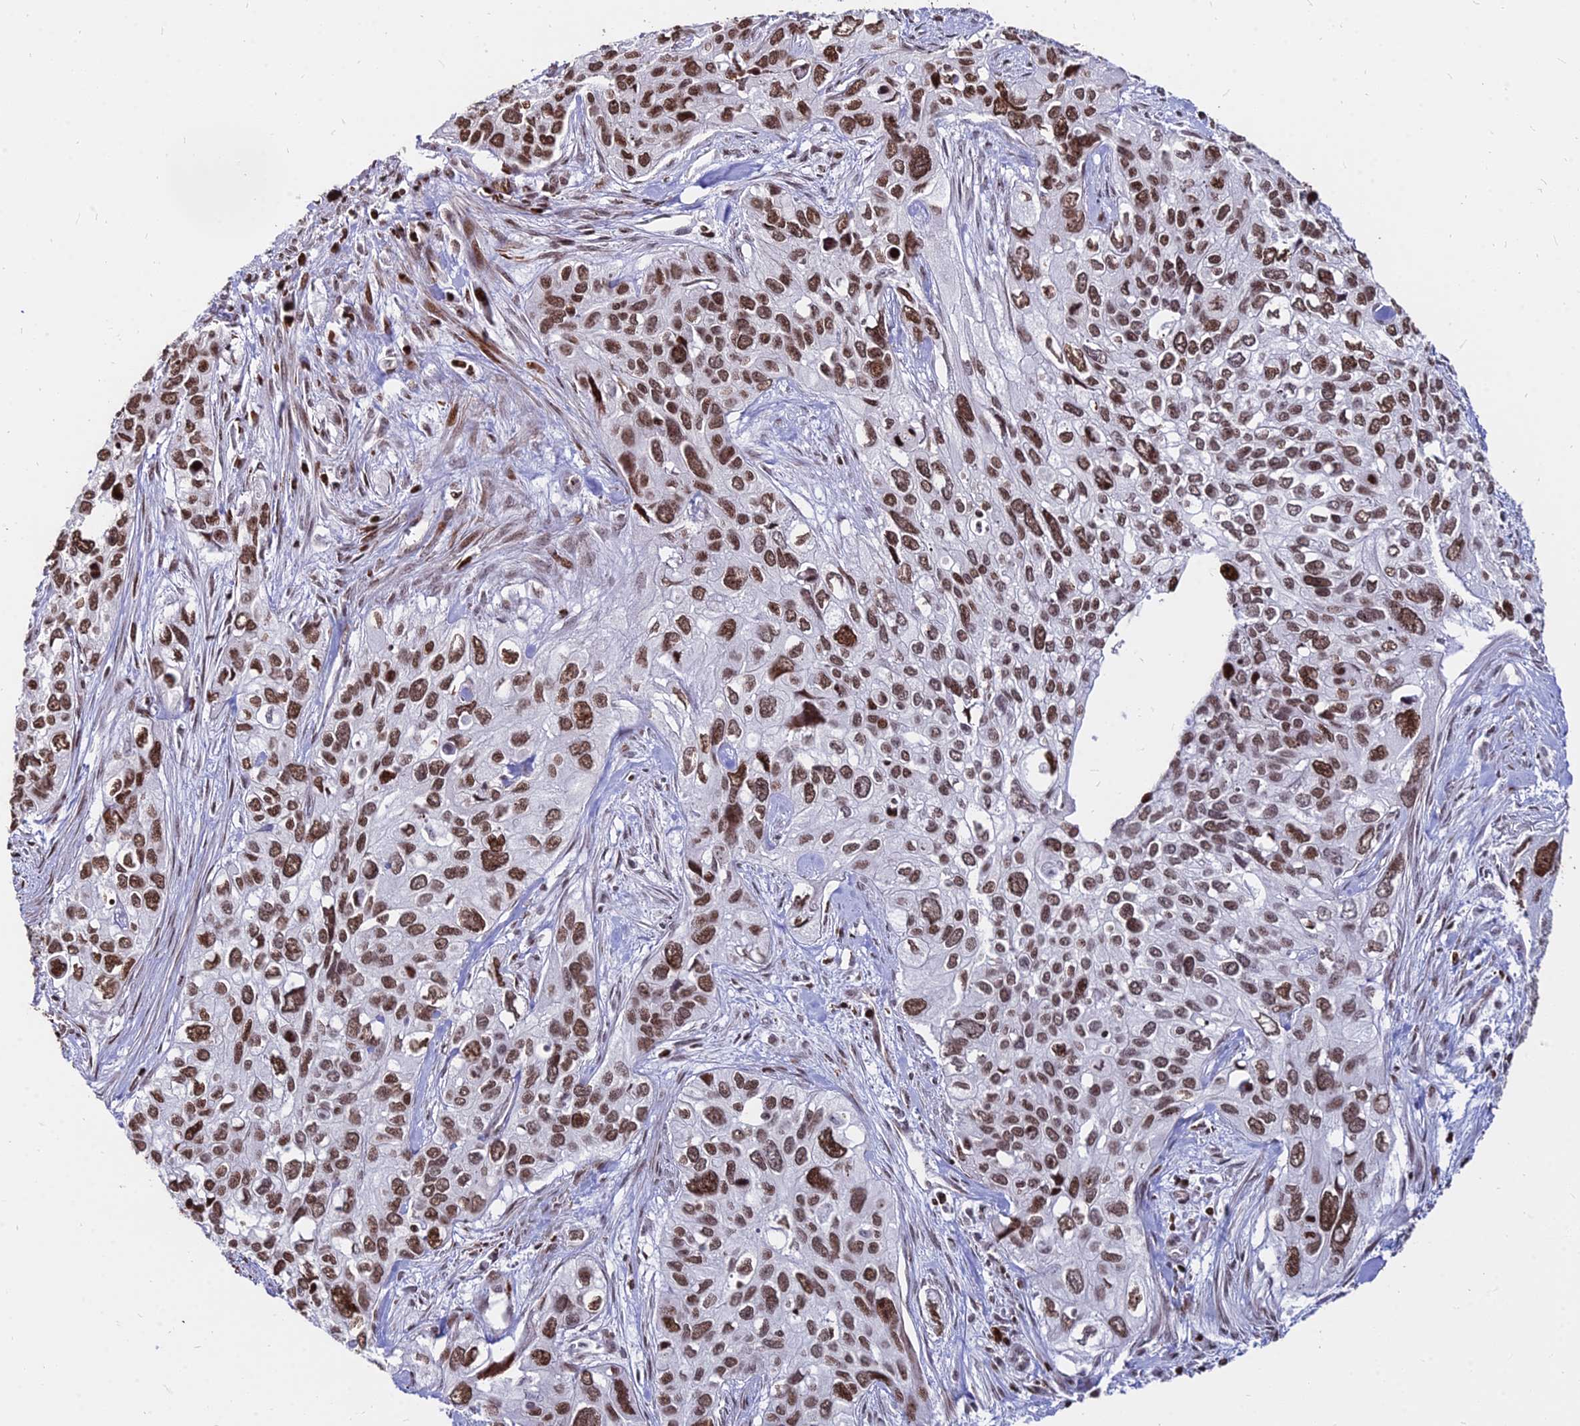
{"staining": {"intensity": "strong", "quantity": ">75%", "location": "nuclear"}, "tissue": "cervical cancer", "cell_type": "Tumor cells", "image_type": "cancer", "snomed": [{"axis": "morphology", "description": "Squamous cell carcinoma, NOS"}, {"axis": "topography", "description": "Cervix"}], "caption": "About >75% of tumor cells in human cervical cancer show strong nuclear protein positivity as visualized by brown immunohistochemical staining.", "gene": "NYAP2", "patient": {"sex": "female", "age": 55}}